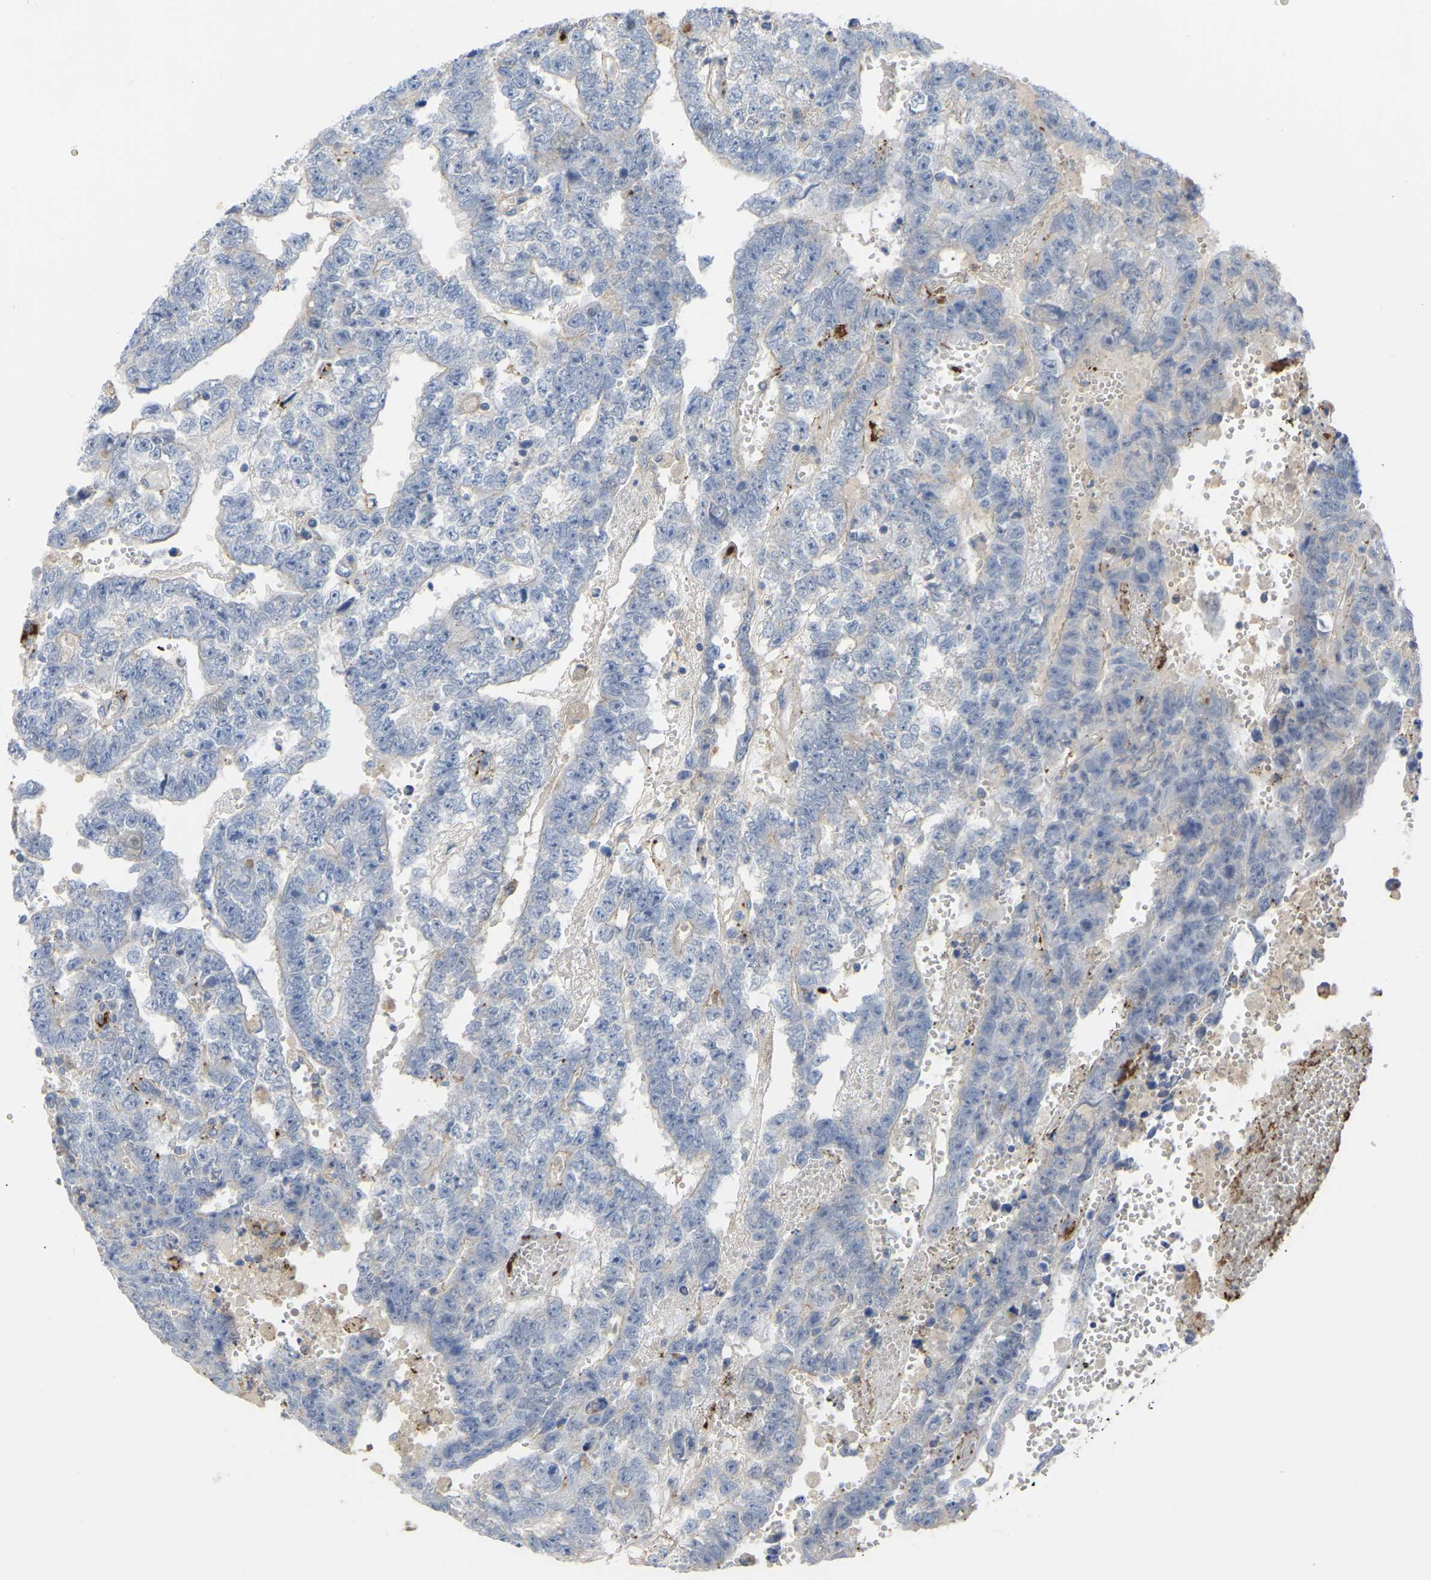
{"staining": {"intensity": "negative", "quantity": "none", "location": "none"}, "tissue": "testis cancer", "cell_type": "Tumor cells", "image_type": "cancer", "snomed": [{"axis": "morphology", "description": "Carcinoma, Embryonal, NOS"}, {"axis": "topography", "description": "Testis"}], "caption": "The photomicrograph demonstrates no significant positivity in tumor cells of testis embryonal carcinoma. (DAB (3,3'-diaminobenzidine) IHC with hematoxylin counter stain).", "gene": "ZNF449", "patient": {"sex": "male", "age": 25}}